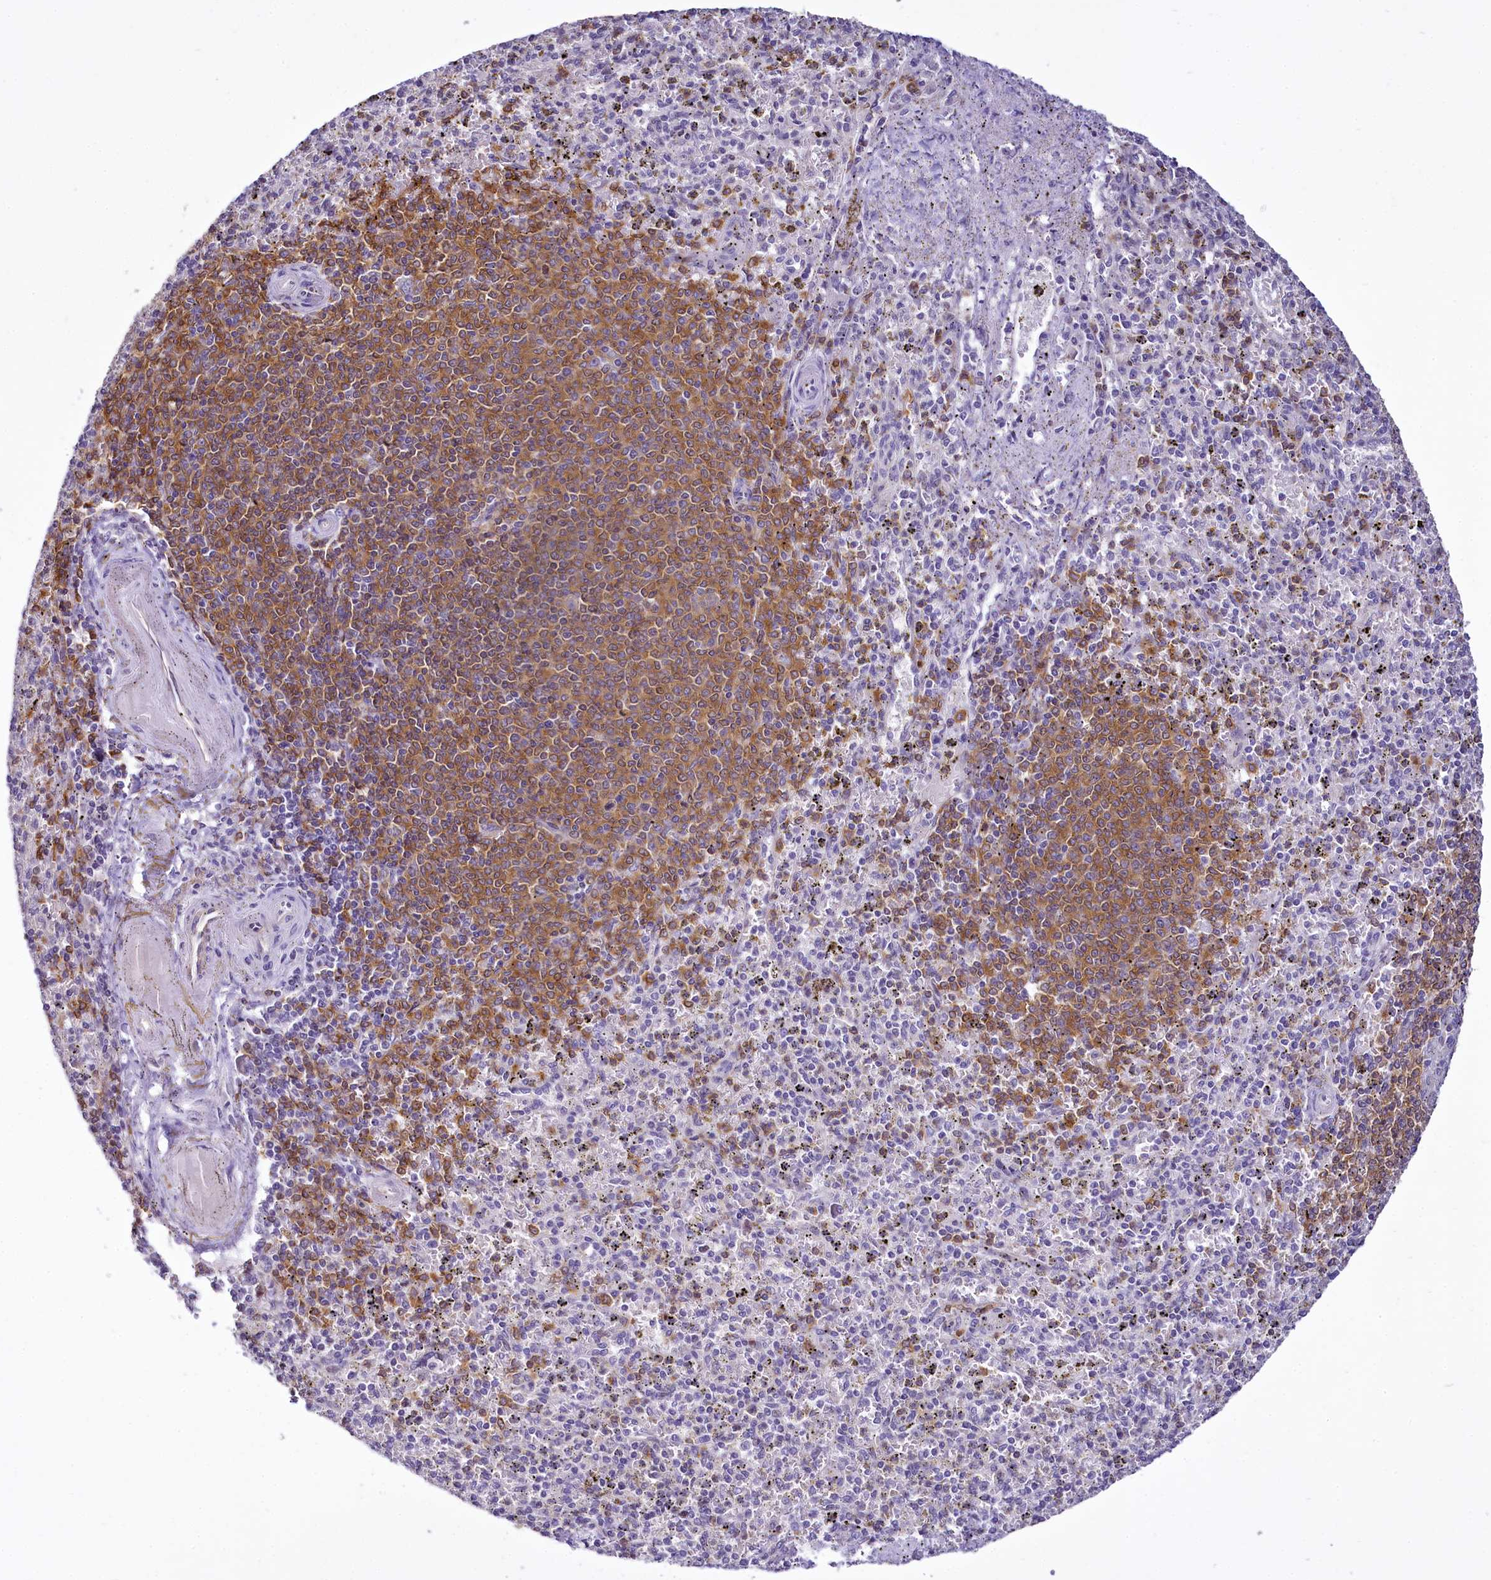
{"staining": {"intensity": "moderate", "quantity": "<25%", "location": "cytoplasmic/membranous"}, "tissue": "spleen", "cell_type": "Cells in red pulp", "image_type": "normal", "snomed": [{"axis": "morphology", "description": "Normal tissue, NOS"}, {"axis": "topography", "description": "Spleen"}], "caption": "Immunohistochemical staining of unremarkable spleen displays <25% levels of moderate cytoplasmic/membranous protein expression in about <25% of cells in red pulp. (DAB IHC with brightfield microscopy, high magnification).", "gene": "BANK1", "patient": {"sex": "male", "age": 72}}